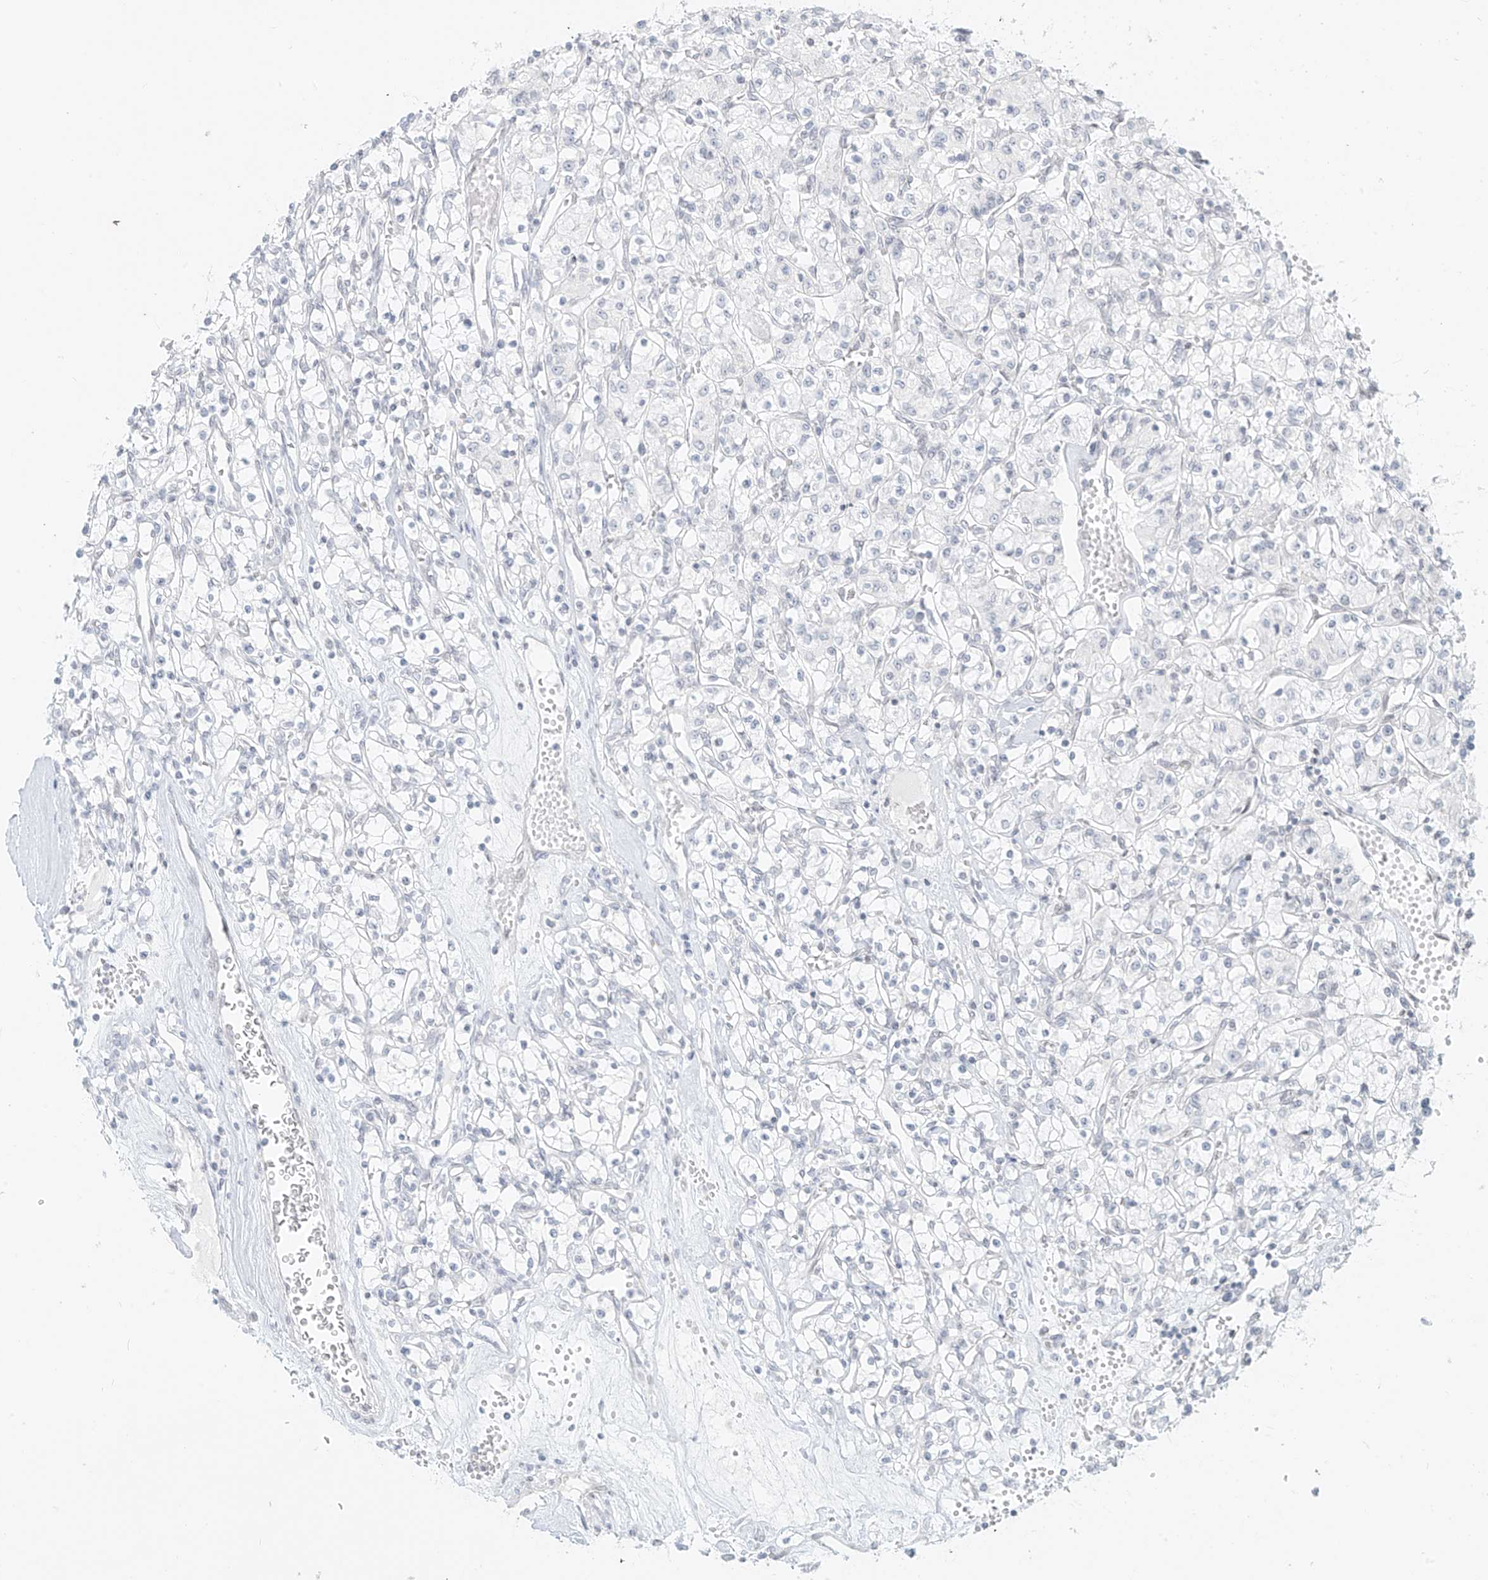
{"staining": {"intensity": "negative", "quantity": "none", "location": "none"}, "tissue": "renal cancer", "cell_type": "Tumor cells", "image_type": "cancer", "snomed": [{"axis": "morphology", "description": "Adenocarcinoma, NOS"}, {"axis": "topography", "description": "Kidney"}], "caption": "A histopathology image of renal cancer (adenocarcinoma) stained for a protein demonstrates no brown staining in tumor cells.", "gene": "OSBPL7", "patient": {"sex": "female", "age": 59}}